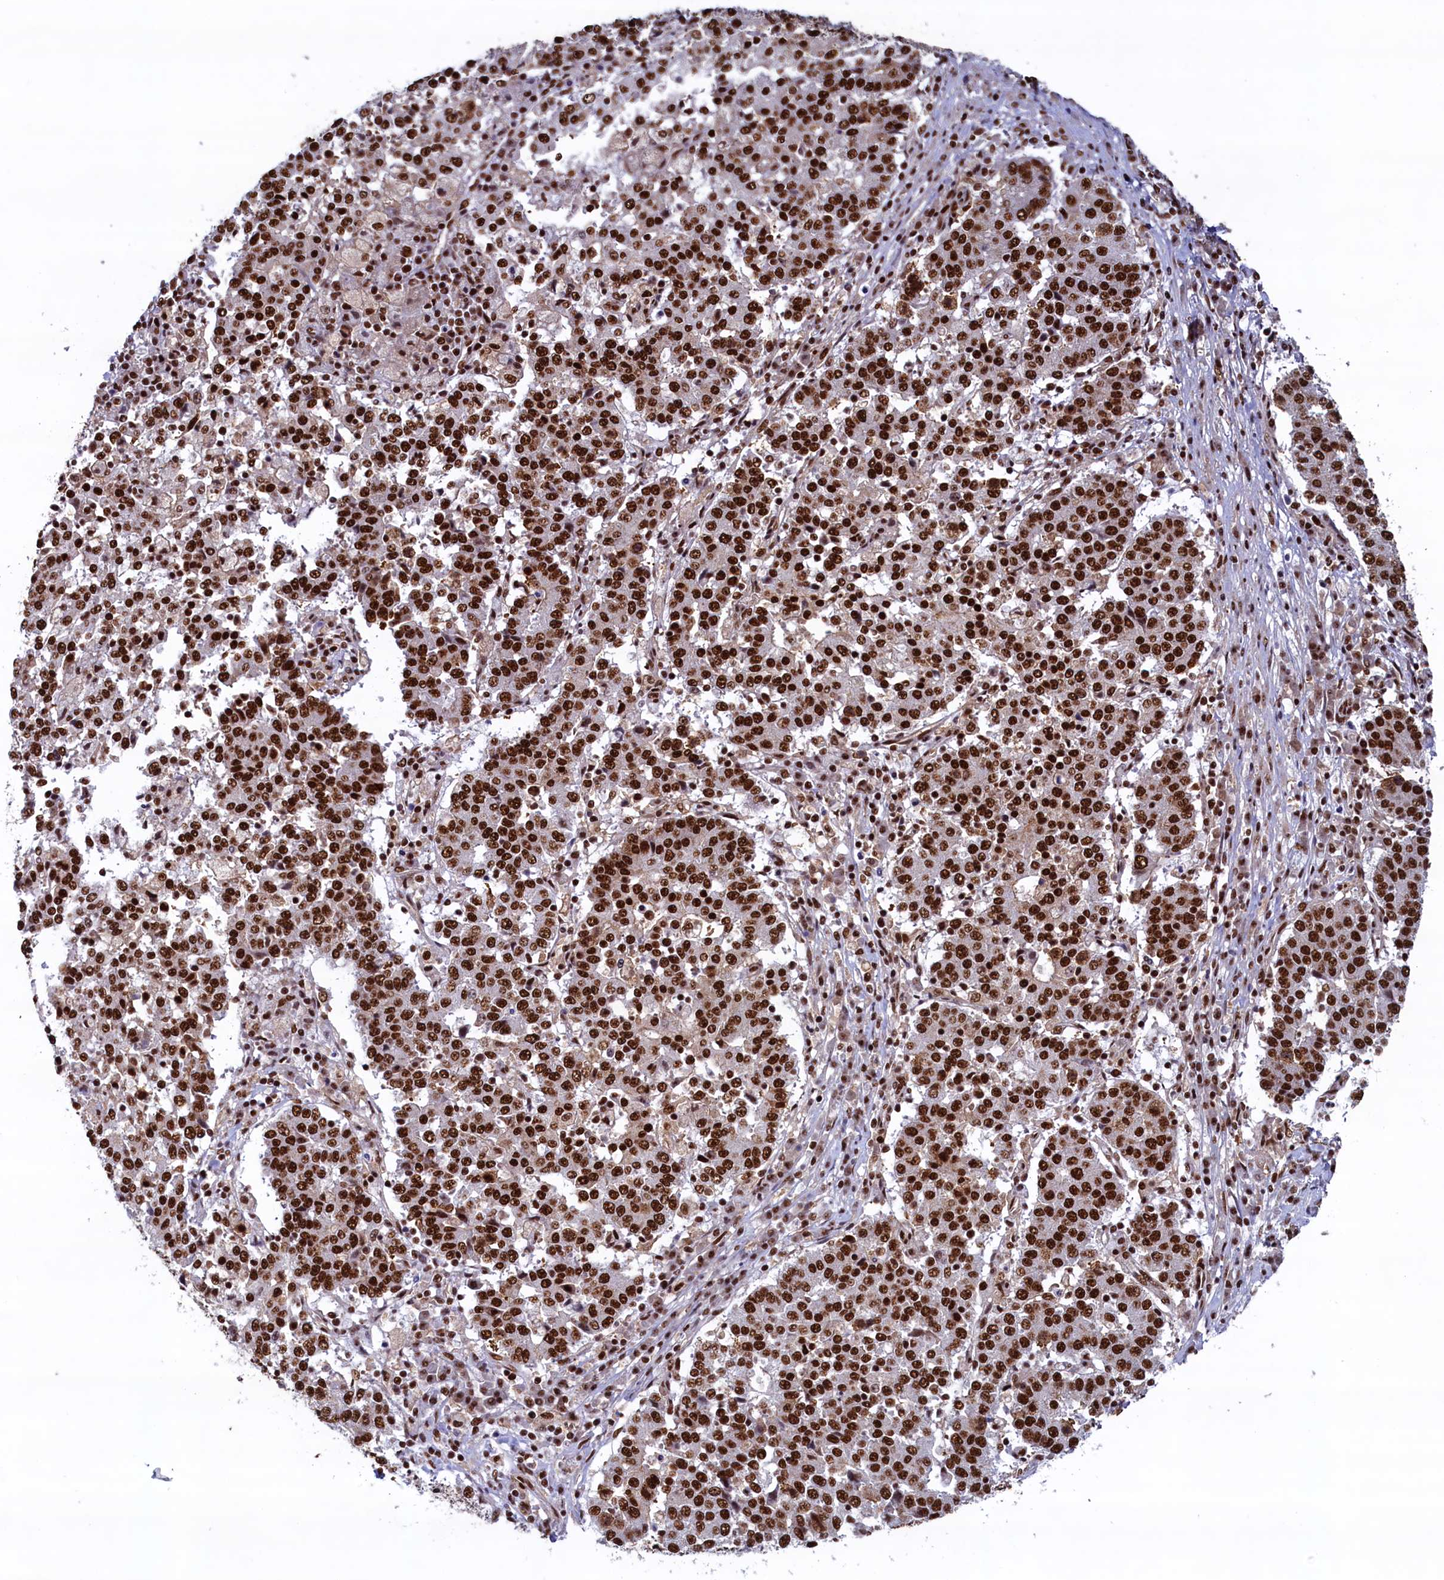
{"staining": {"intensity": "strong", "quantity": ">75%", "location": "nuclear"}, "tissue": "stomach cancer", "cell_type": "Tumor cells", "image_type": "cancer", "snomed": [{"axis": "morphology", "description": "Adenocarcinoma, NOS"}, {"axis": "topography", "description": "Stomach"}], "caption": "IHC (DAB) staining of human stomach cancer demonstrates strong nuclear protein staining in approximately >75% of tumor cells.", "gene": "ZC3H18", "patient": {"sex": "male", "age": 59}}